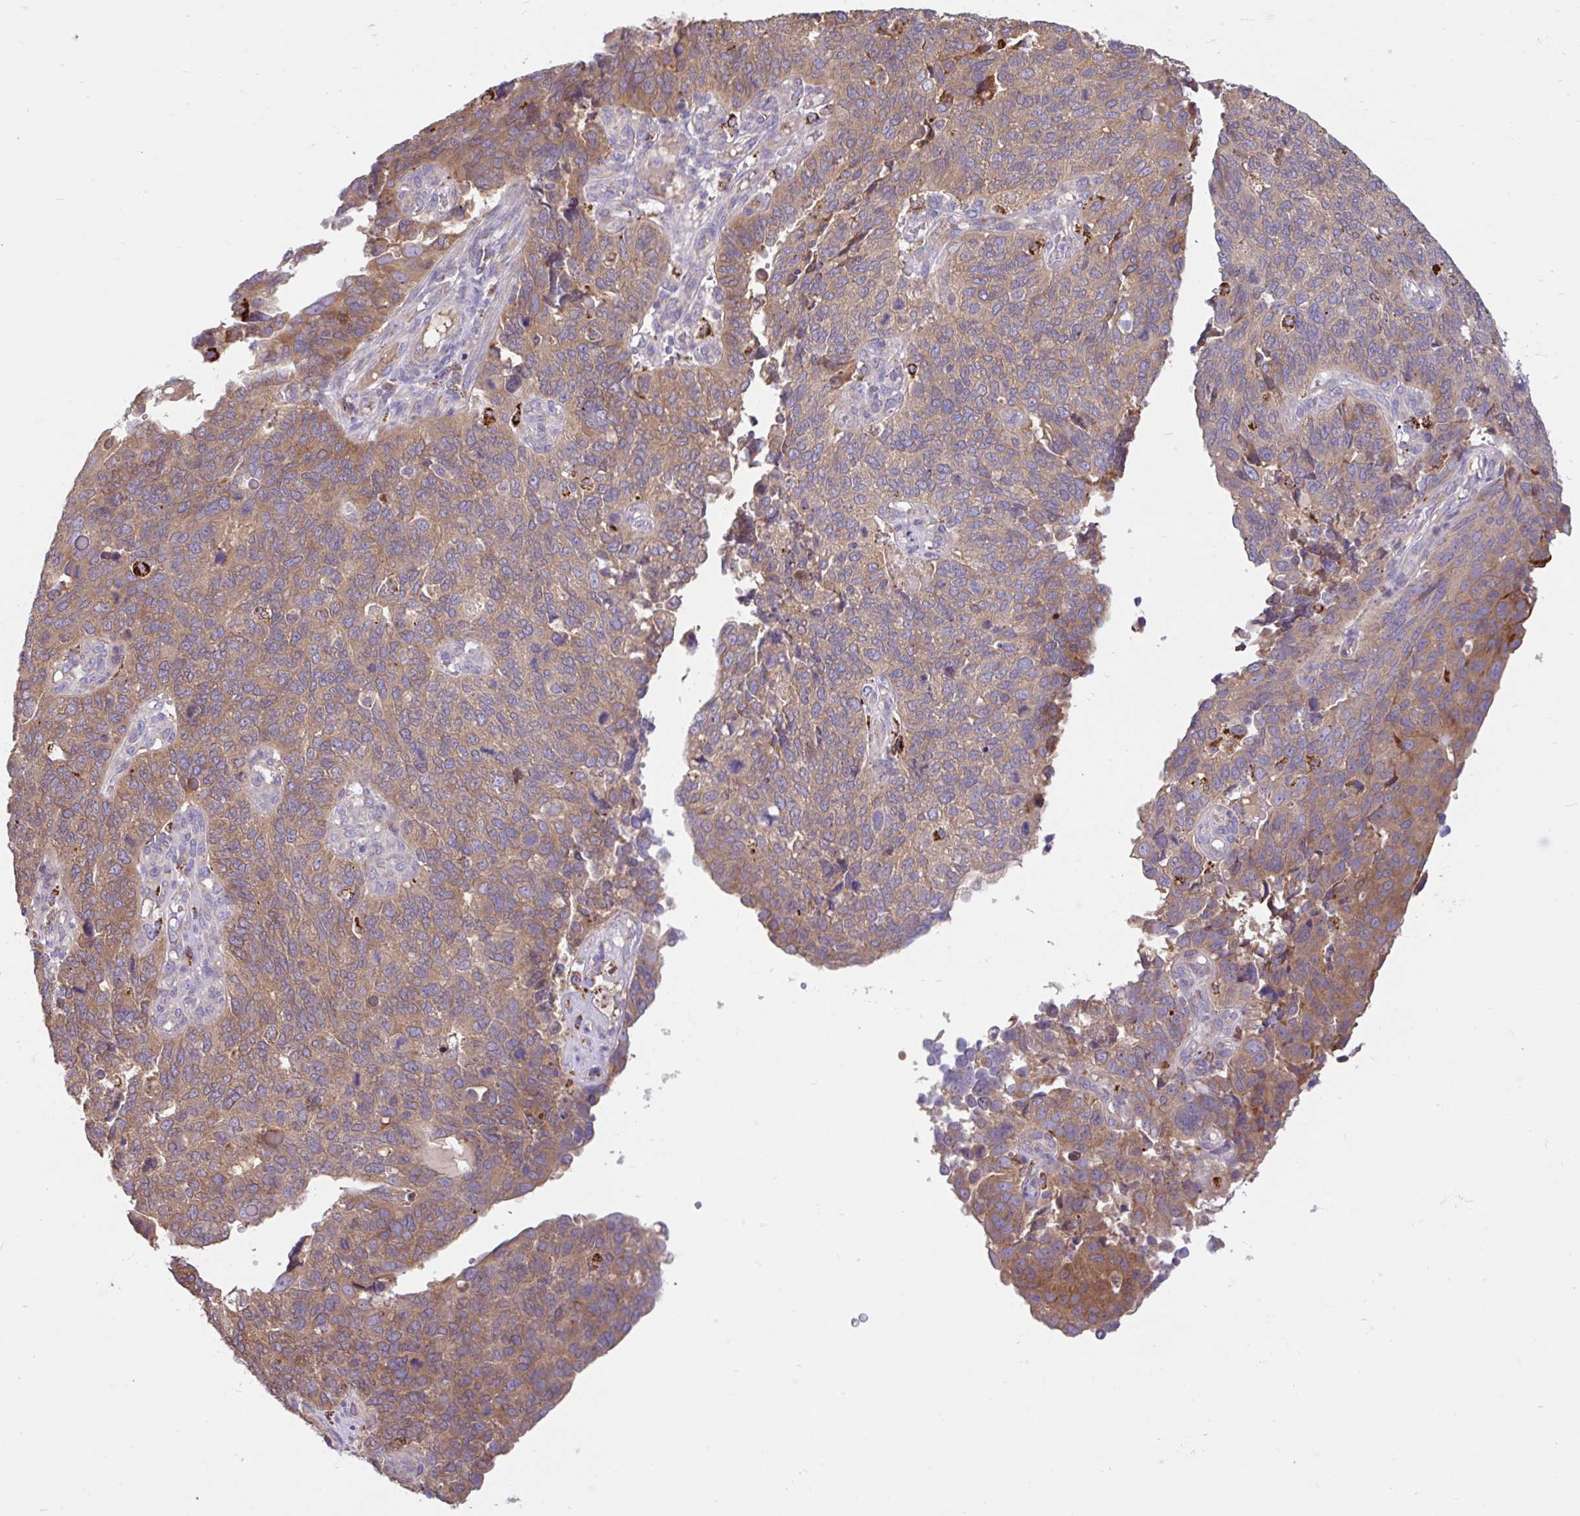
{"staining": {"intensity": "moderate", "quantity": ">75%", "location": "cytoplasmic/membranous"}, "tissue": "endometrial cancer", "cell_type": "Tumor cells", "image_type": "cancer", "snomed": [{"axis": "morphology", "description": "Adenocarcinoma, NOS"}, {"axis": "topography", "description": "Endometrium"}], "caption": "Endometrial cancer (adenocarcinoma) stained for a protein (brown) reveals moderate cytoplasmic/membranous positive expression in about >75% of tumor cells.", "gene": "RALBP1", "patient": {"sex": "female", "age": 66}}